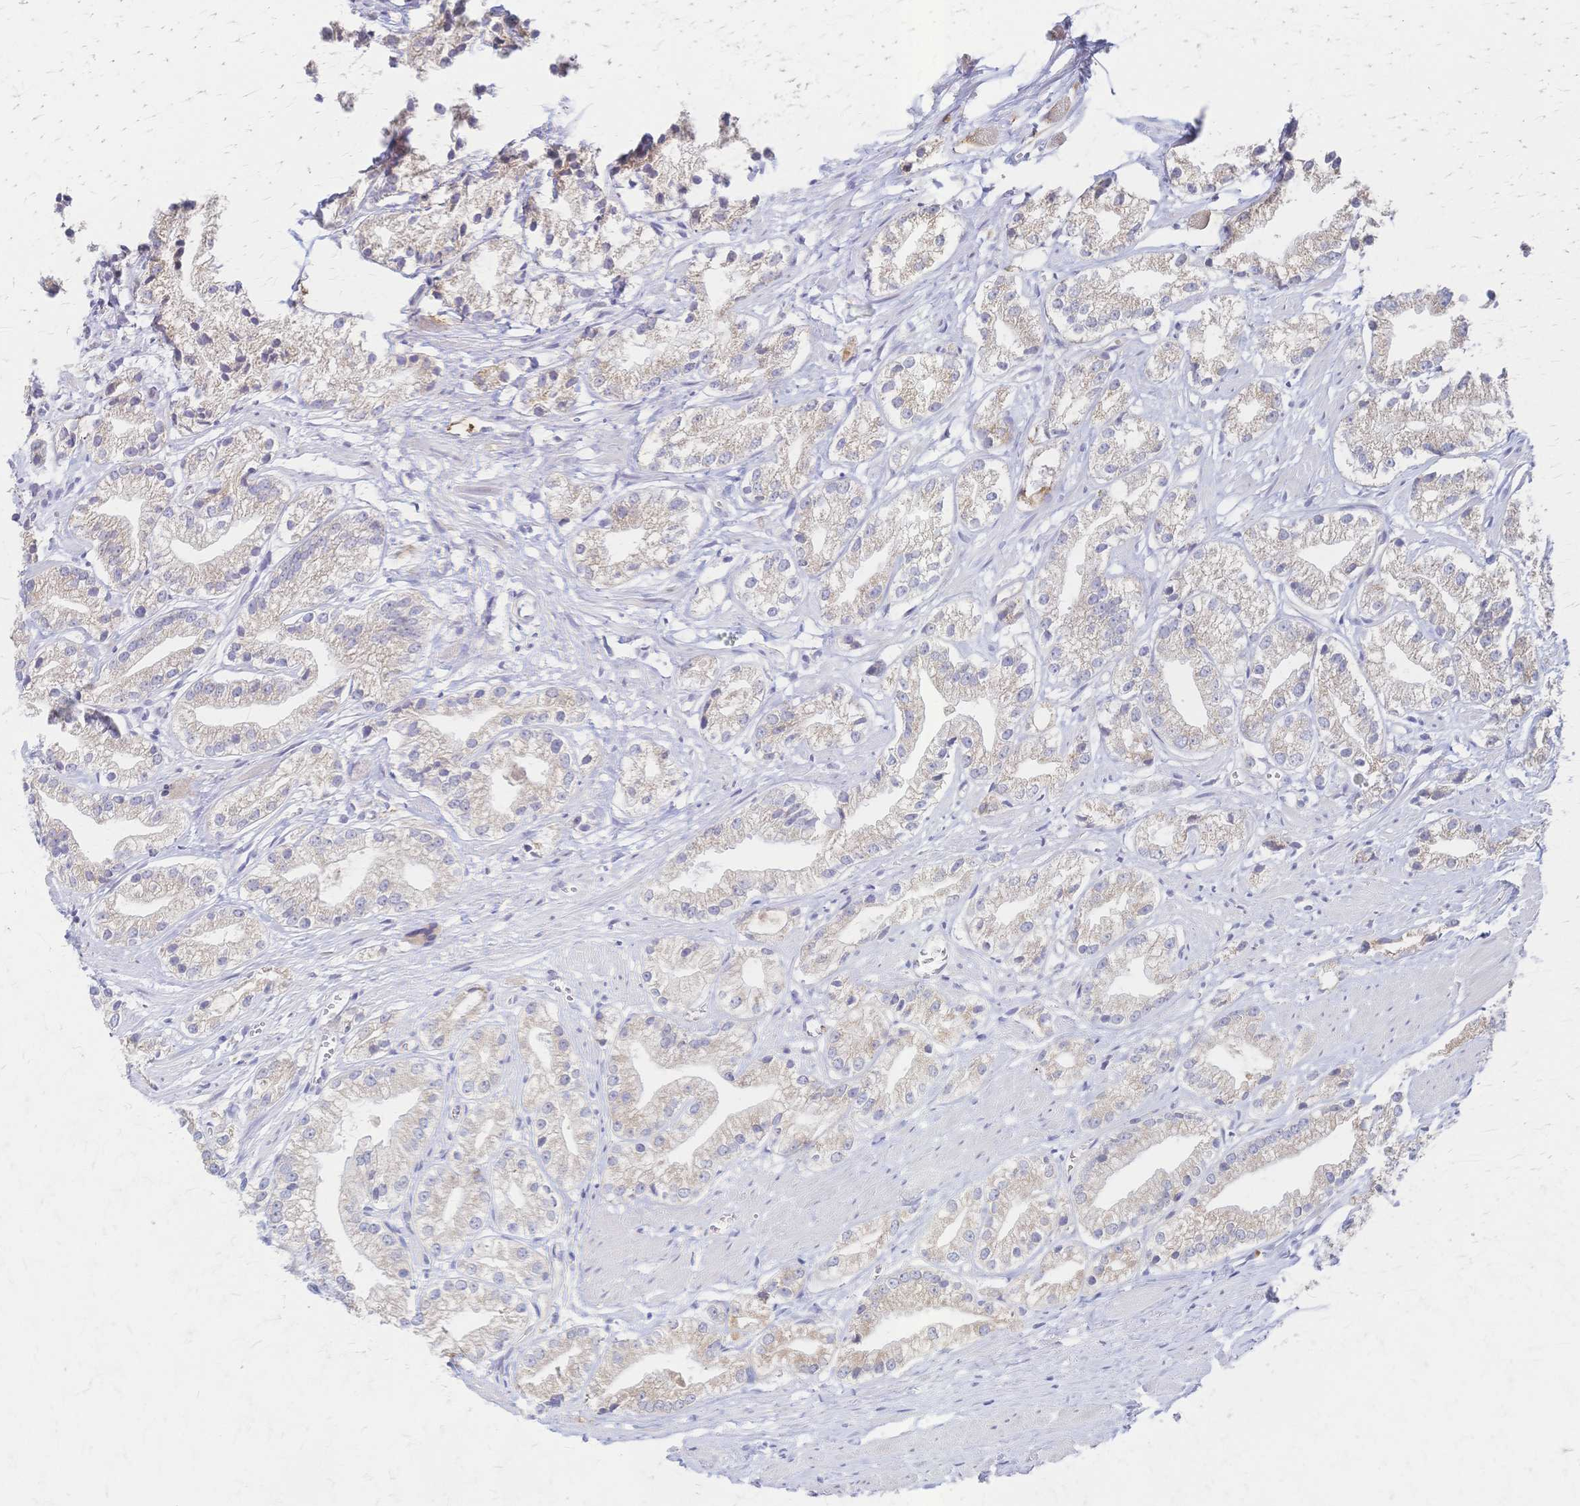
{"staining": {"intensity": "weak", "quantity": "<25%", "location": "cytoplasmic/membranous"}, "tissue": "prostate cancer", "cell_type": "Tumor cells", "image_type": "cancer", "snomed": [{"axis": "morphology", "description": "Adenocarcinoma, Low grade"}, {"axis": "topography", "description": "Prostate"}], "caption": "This is an immunohistochemistry (IHC) image of human prostate low-grade adenocarcinoma. There is no positivity in tumor cells.", "gene": "CYB5A", "patient": {"sex": "male", "age": 69}}